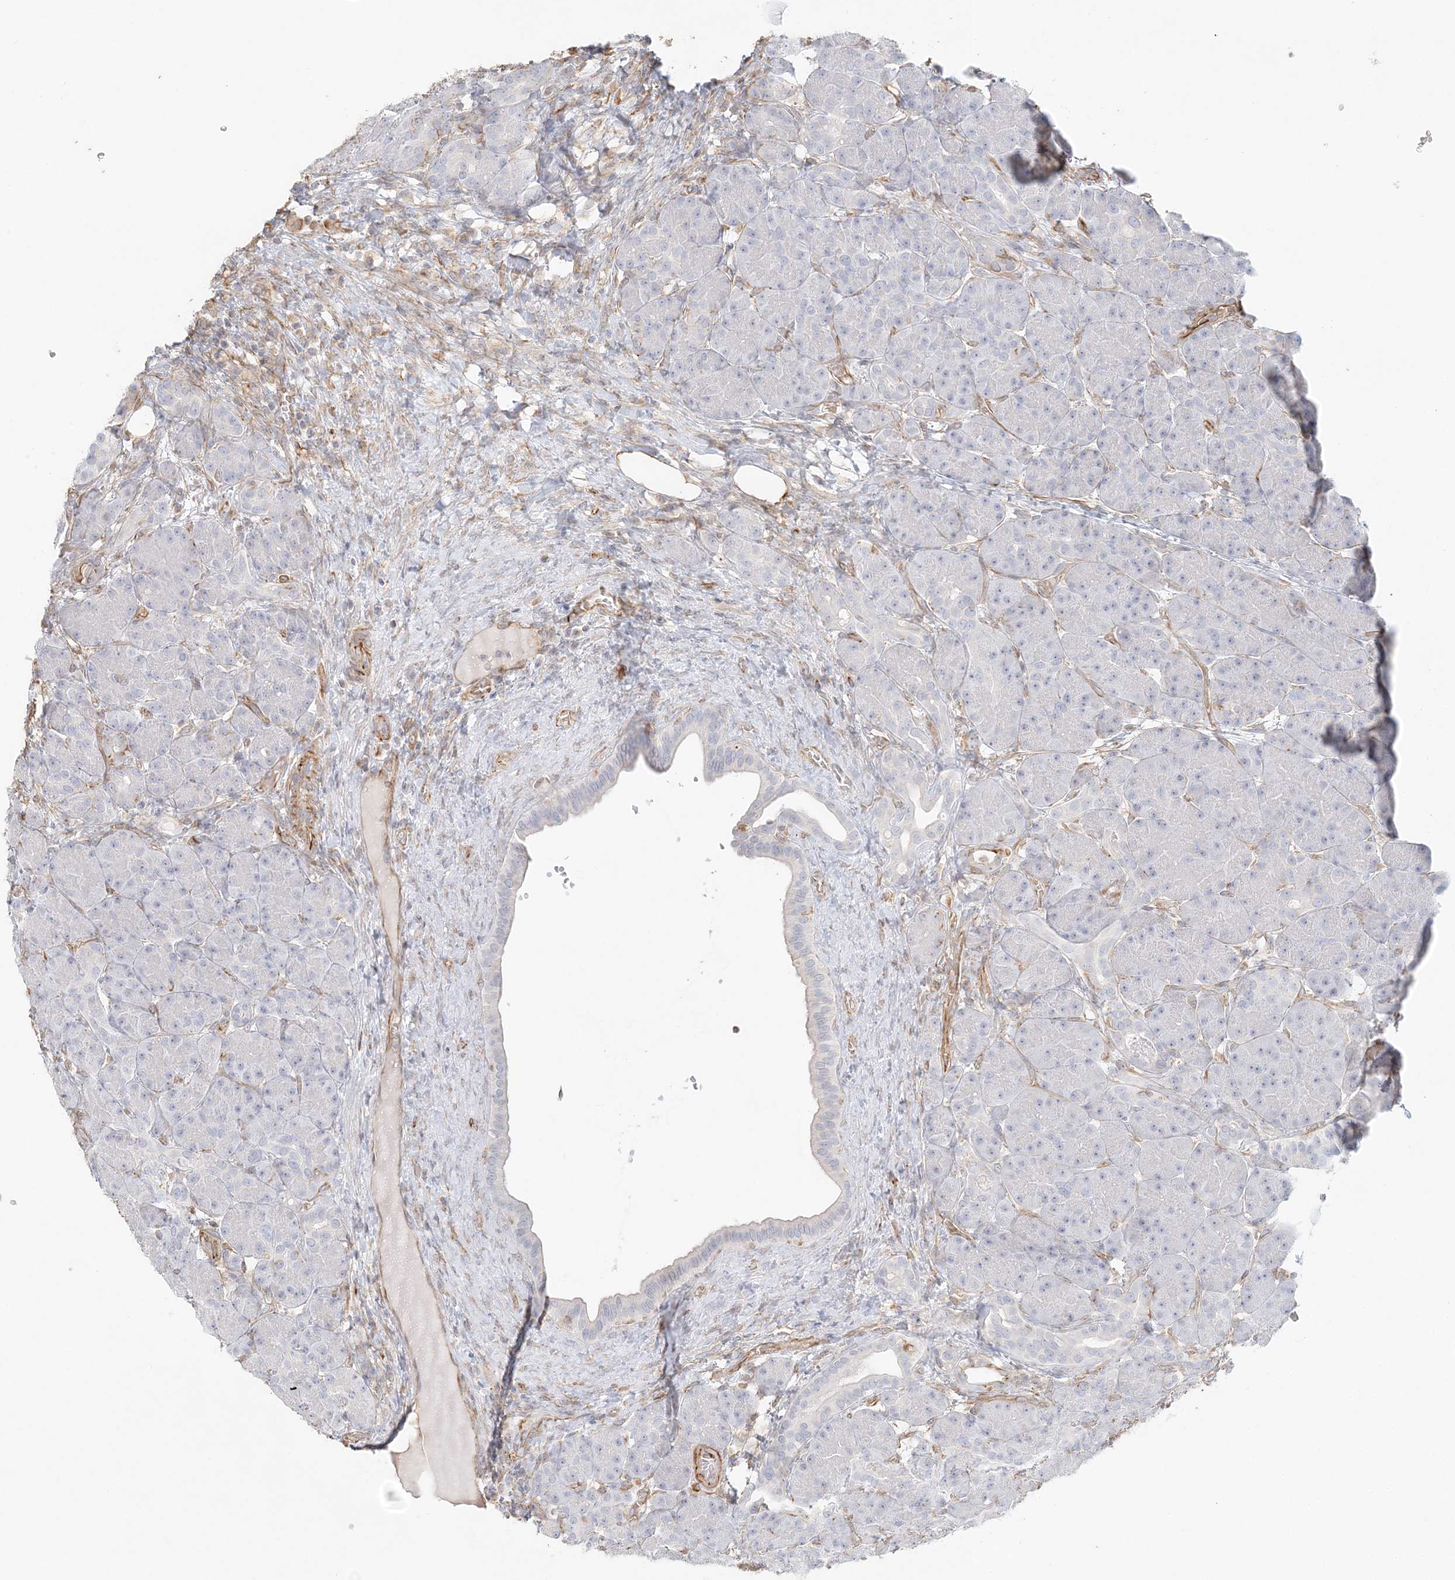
{"staining": {"intensity": "negative", "quantity": "none", "location": "none"}, "tissue": "pancreas", "cell_type": "Exocrine glandular cells", "image_type": "normal", "snomed": [{"axis": "morphology", "description": "Normal tissue, NOS"}, {"axis": "topography", "description": "Pancreas"}], "caption": "Exocrine glandular cells show no significant staining in normal pancreas. (Stains: DAB IHC with hematoxylin counter stain, Microscopy: brightfield microscopy at high magnification).", "gene": "DMRTB1", "patient": {"sex": "male", "age": 63}}